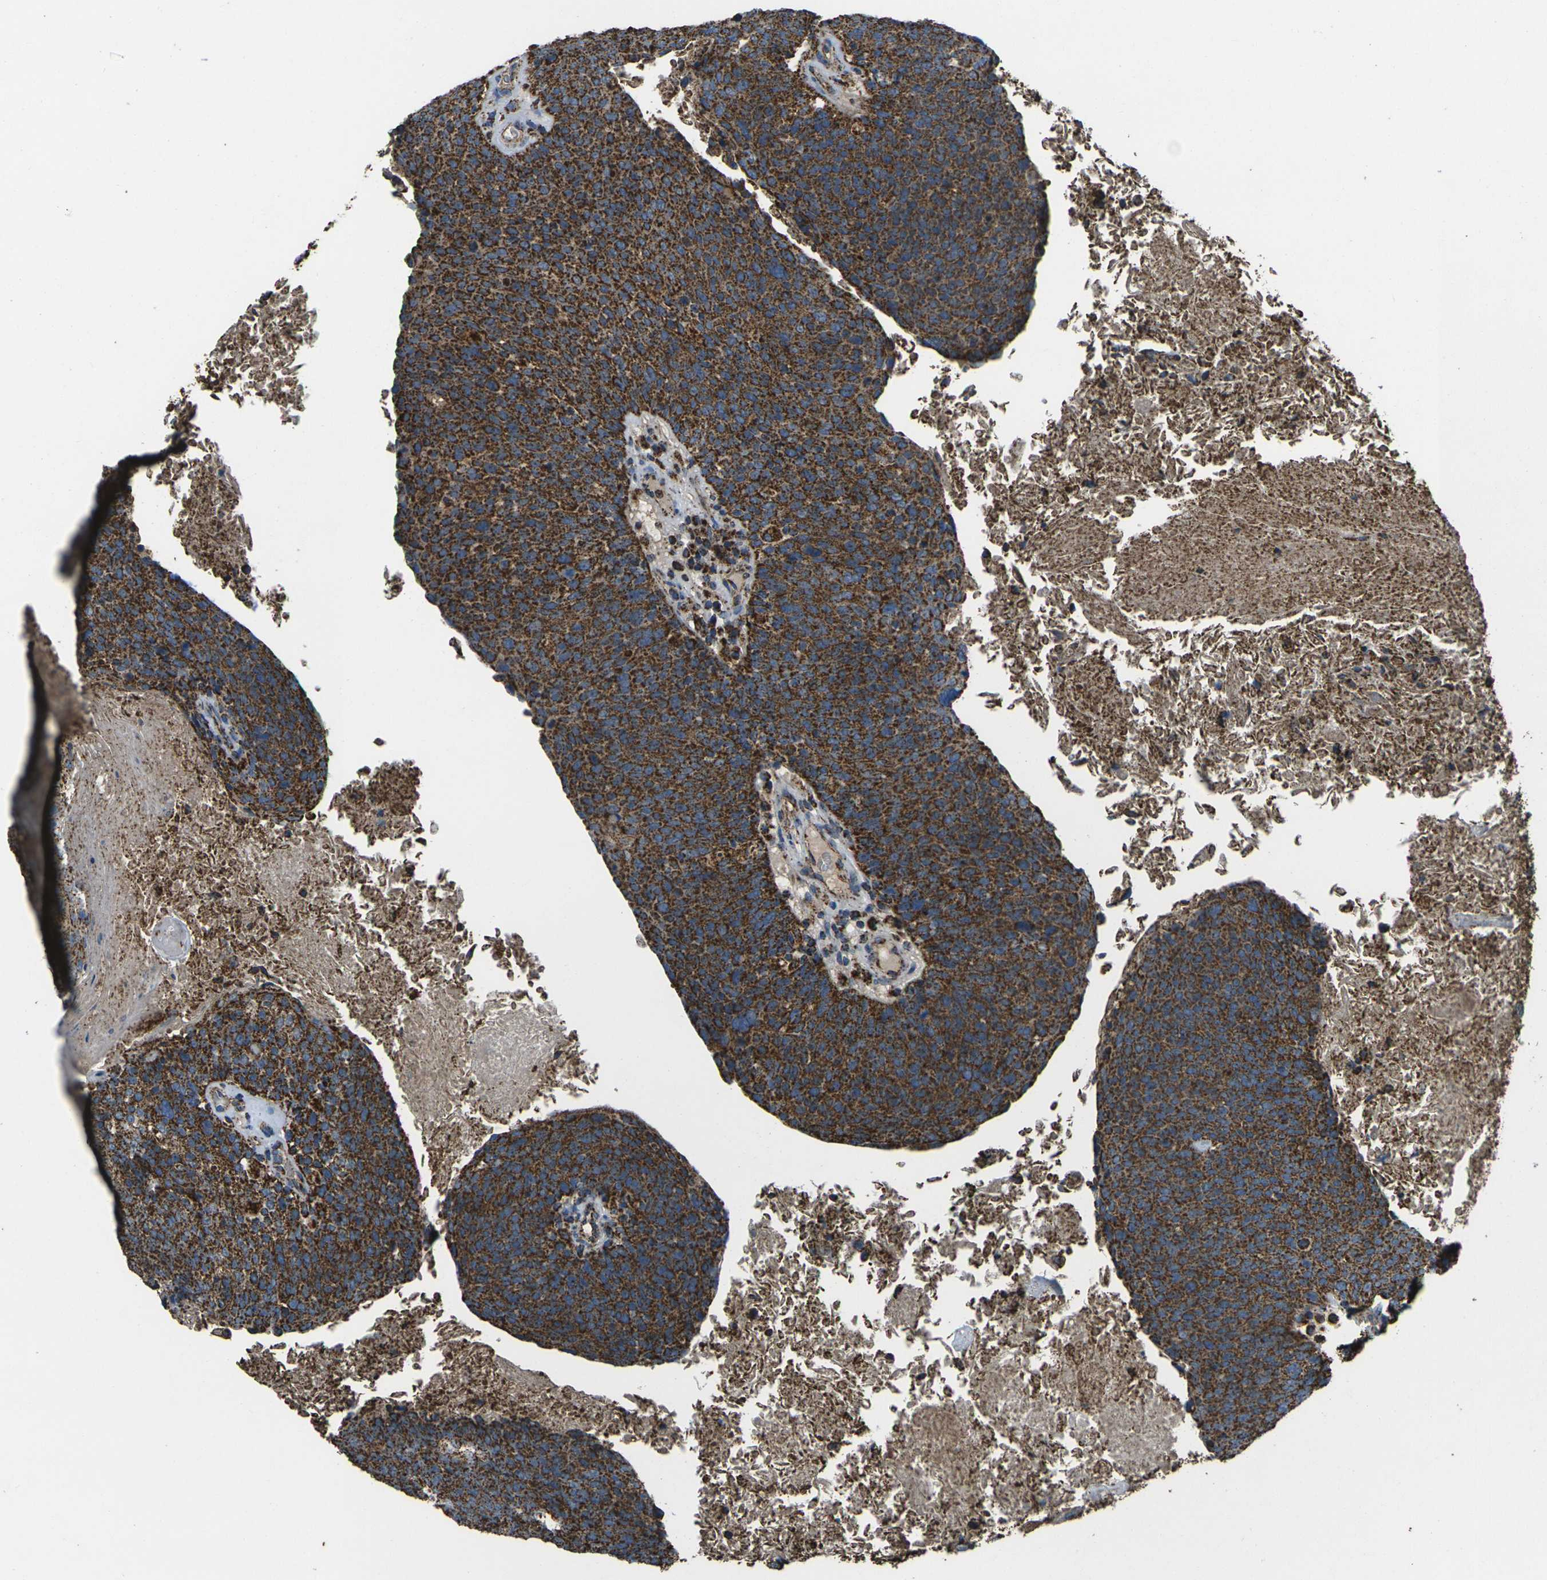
{"staining": {"intensity": "strong", "quantity": ">75%", "location": "cytoplasmic/membranous"}, "tissue": "head and neck cancer", "cell_type": "Tumor cells", "image_type": "cancer", "snomed": [{"axis": "morphology", "description": "Squamous cell carcinoma, NOS"}, {"axis": "morphology", "description": "Squamous cell carcinoma, metastatic, NOS"}, {"axis": "topography", "description": "Lymph node"}, {"axis": "topography", "description": "Head-Neck"}], "caption": "Tumor cells exhibit high levels of strong cytoplasmic/membranous staining in about >75% of cells in head and neck squamous cell carcinoma.", "gene": "KLHL5", "patient": {"sex": "male", "age": 62}}